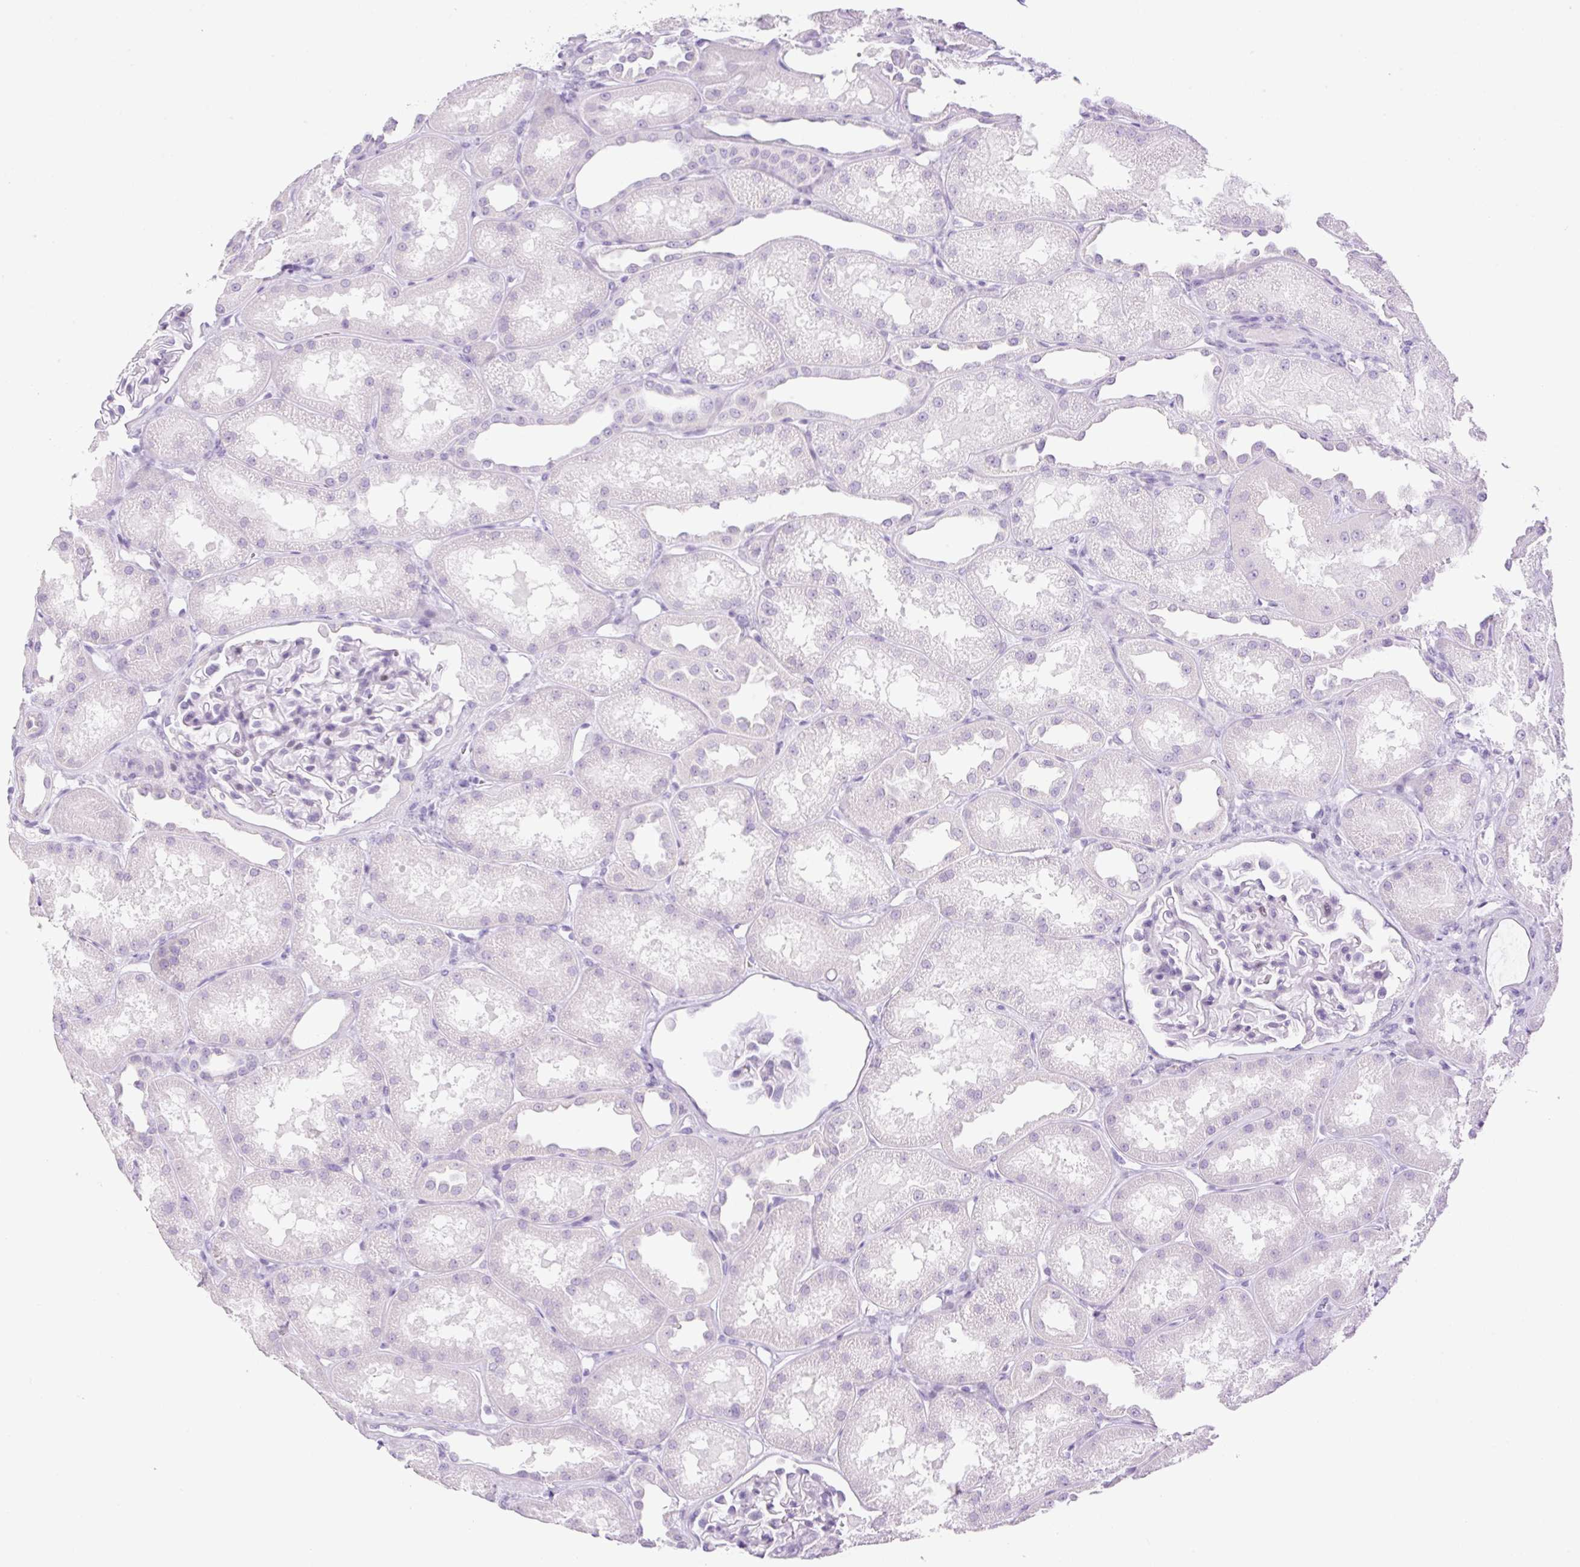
{"staining": {"intensity": "negative", "quantity": "none", "location": "none"}, "tissue": "kidney", "cell_type": "Cells in glomeruli", "image_type": "normal", "snomed": [{"axis": "morphology", "description": "Normal tissue, NOS"}, {"axis": "topography", "description": "Kidney"}], "caption": "This is an immunohistochemistry (IHC) image of normal kidney. There is no positivity in cells in glomeruli.", "gene": "SP140L", "patient": {"sex": "male", "age": 61}}